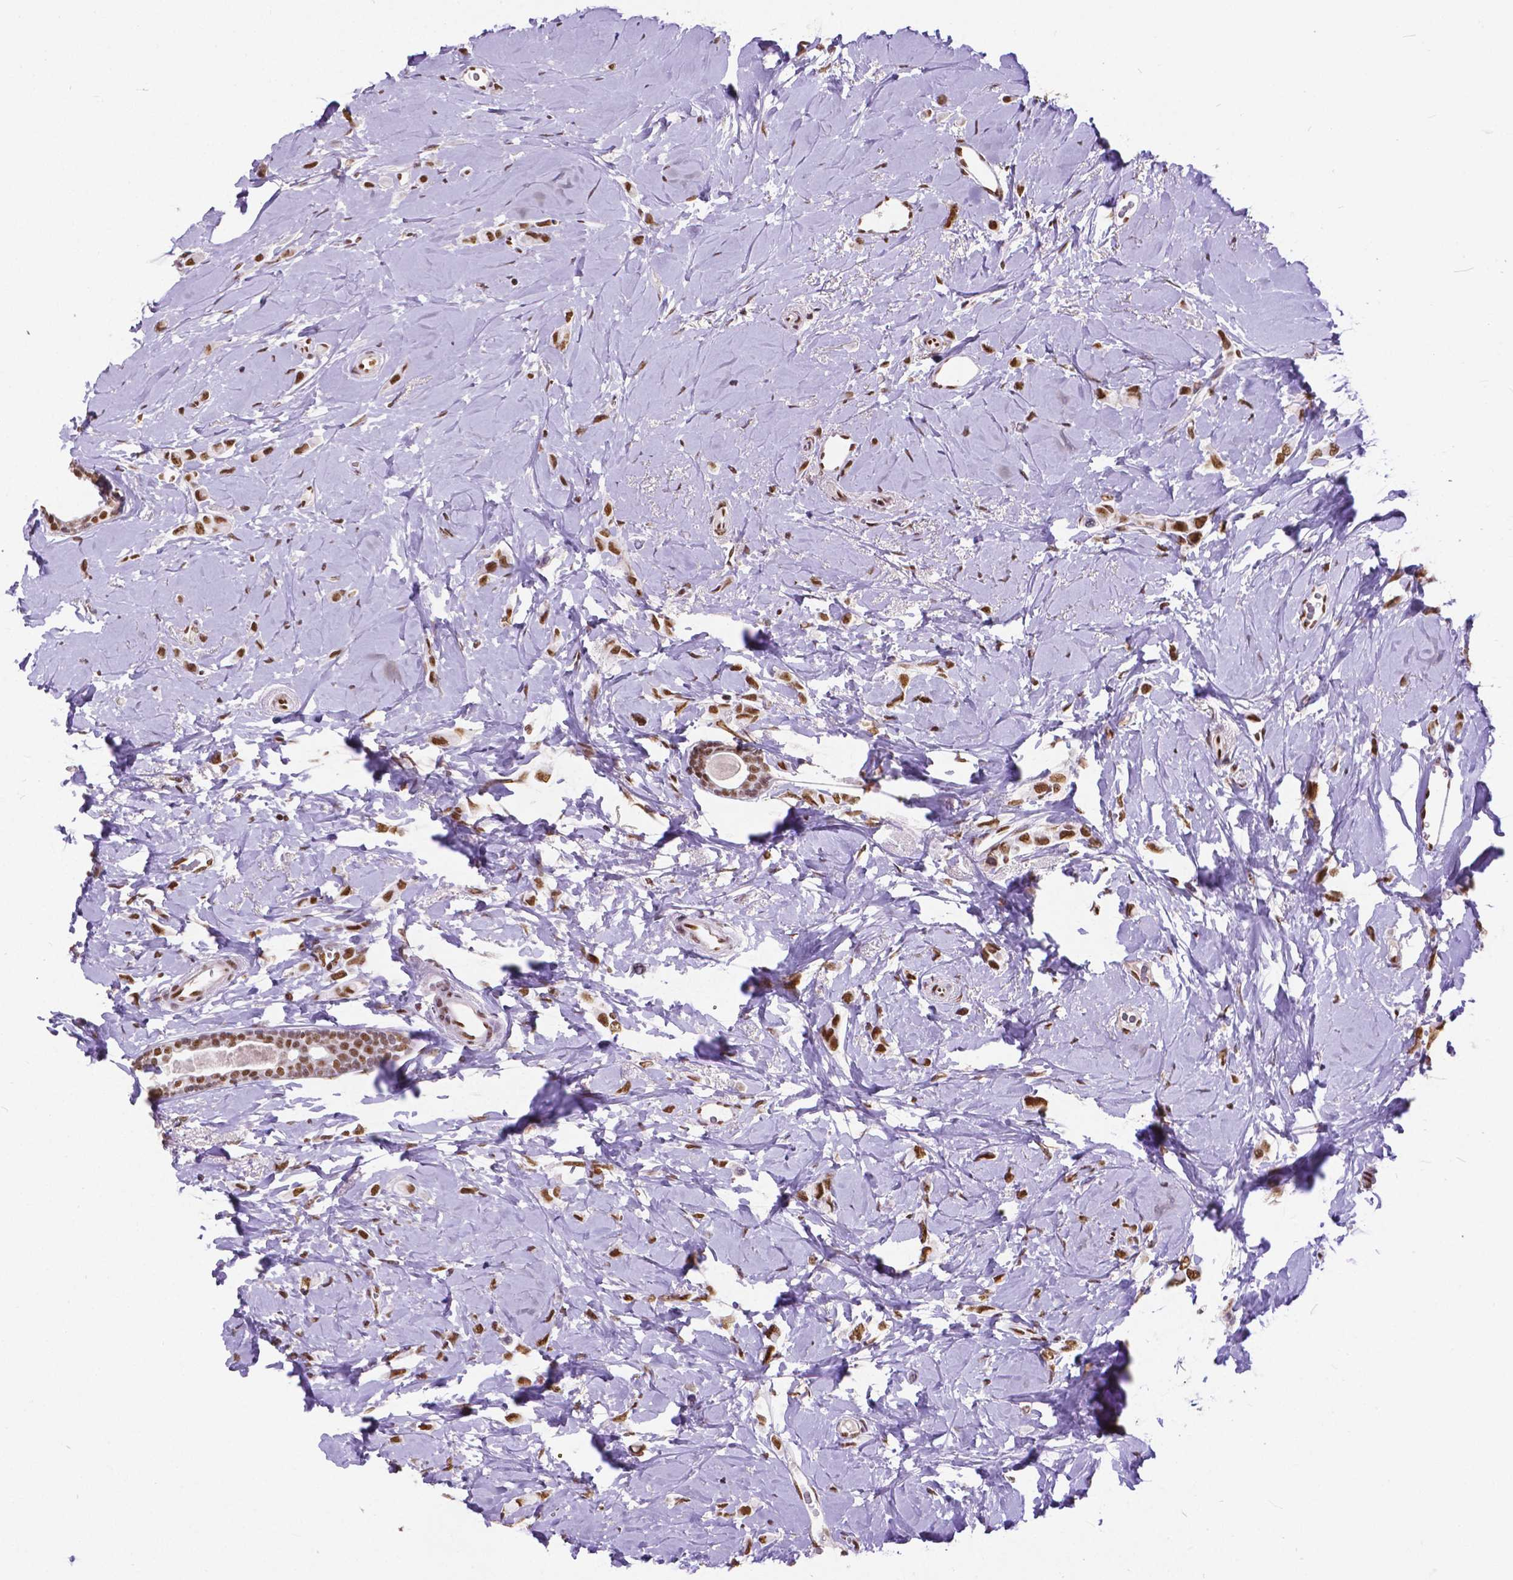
{"staining": {"intensity": "strong", "quantity": ">75%", "location": "nuclear"}, "tissue": "breast cancer", "cell_type": "Tumor cells", "image_type": "cancer", "snomed": [{"axis": "morphology", "description": "Lobular carcinoma"}, {"axis": "topography", "description": "Breast"}], "caption": "Immunohistochemical staining of human lobular carcinoma (breast) demonstrates high levels of strong nuclear staining in about >75% of tumor cells. Using DAB (3,3'-diaminobenzidine) (brown) and hematoxylin (blue) stains, captured at high magnification using brightfield microscopy.", "gene": "ATRX", "patient": {"sex": "female", "age": 66}}